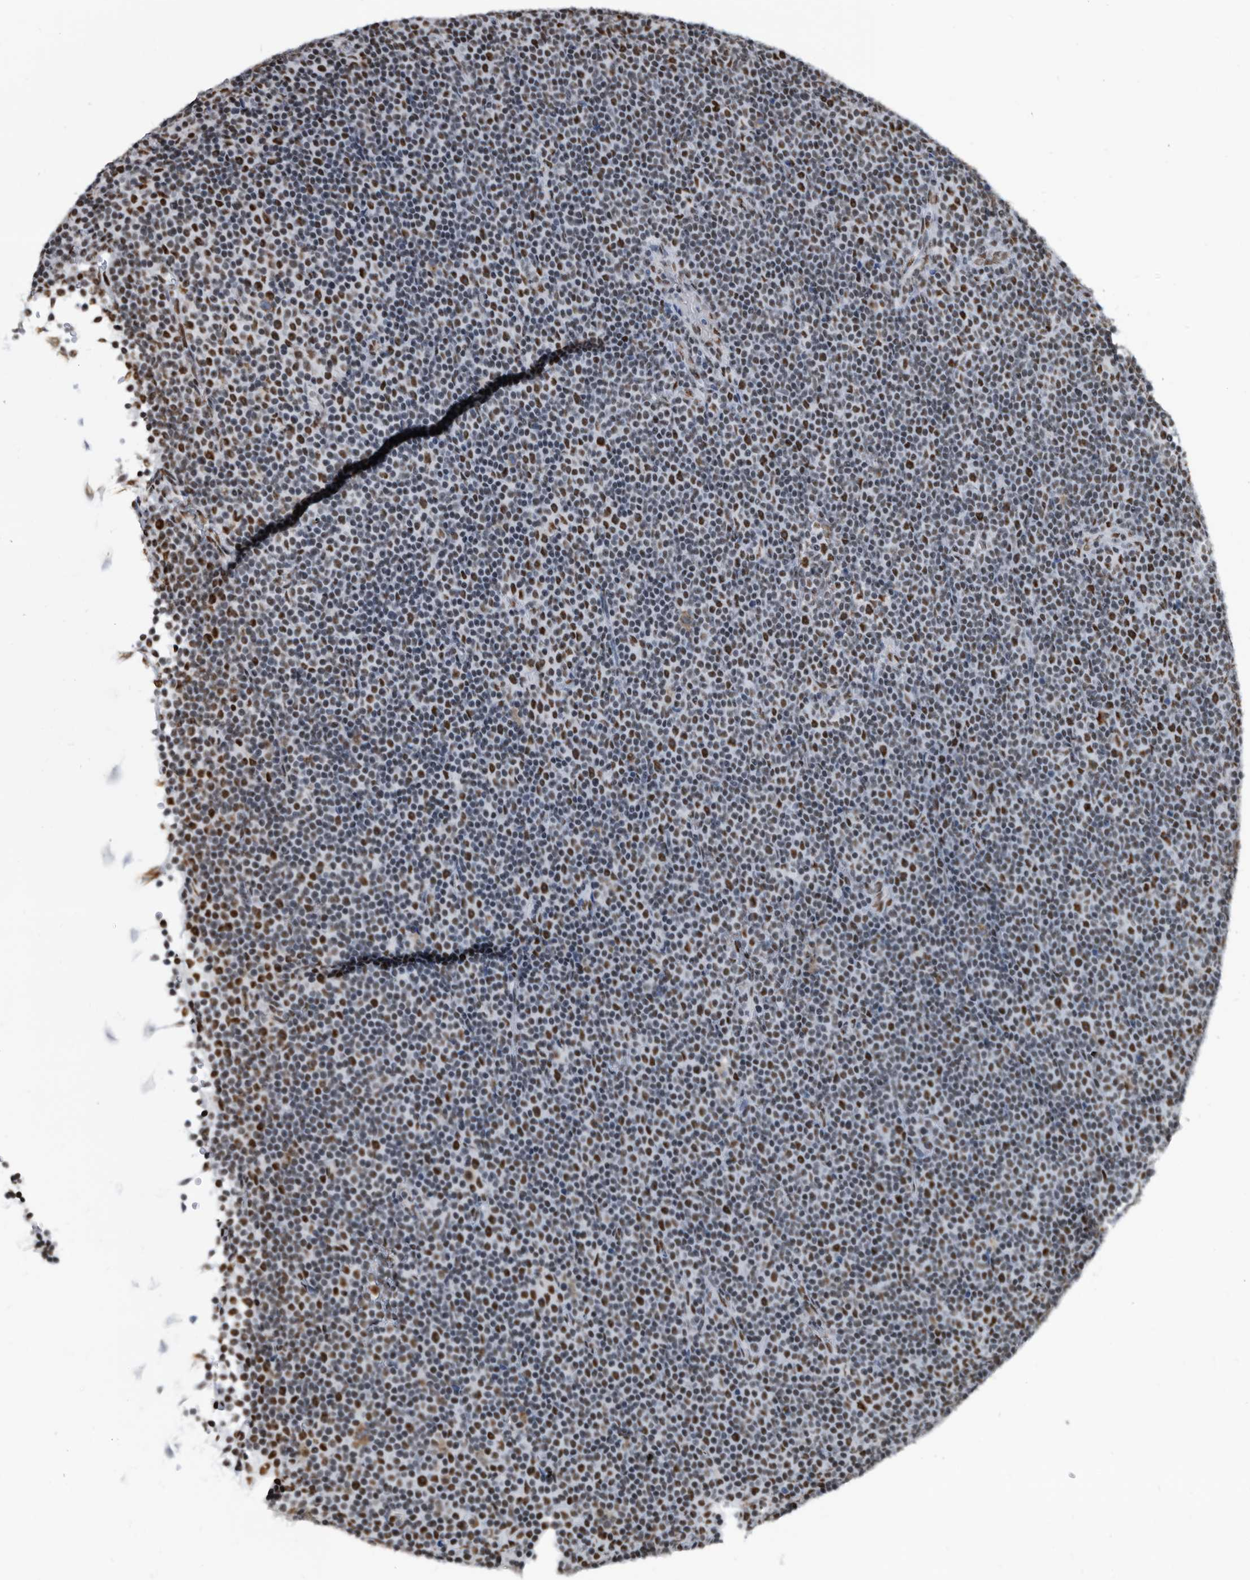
{"staining": {"intensity": "strong", "quantity": "25%-75%", "location": "nuclear"}, "tissue": "lymphoma", "cell_type": "Tumor cells", "image_type": "cancer", "snomed": [{"axis": "morphology", "description": "Malignant lymphoma, non-Hodgkin's type, Low grade"}, {"axis": "topography", "description": "Lymph node"}], "caption": "Approximately 25%-75% of tumor cells in human lymphoma exhibit strong nuclear protein staining as visualized by brown immunohistochemical staining.", "gene": "SF3A1", "patient": {"sex": "female", "age": 67}}